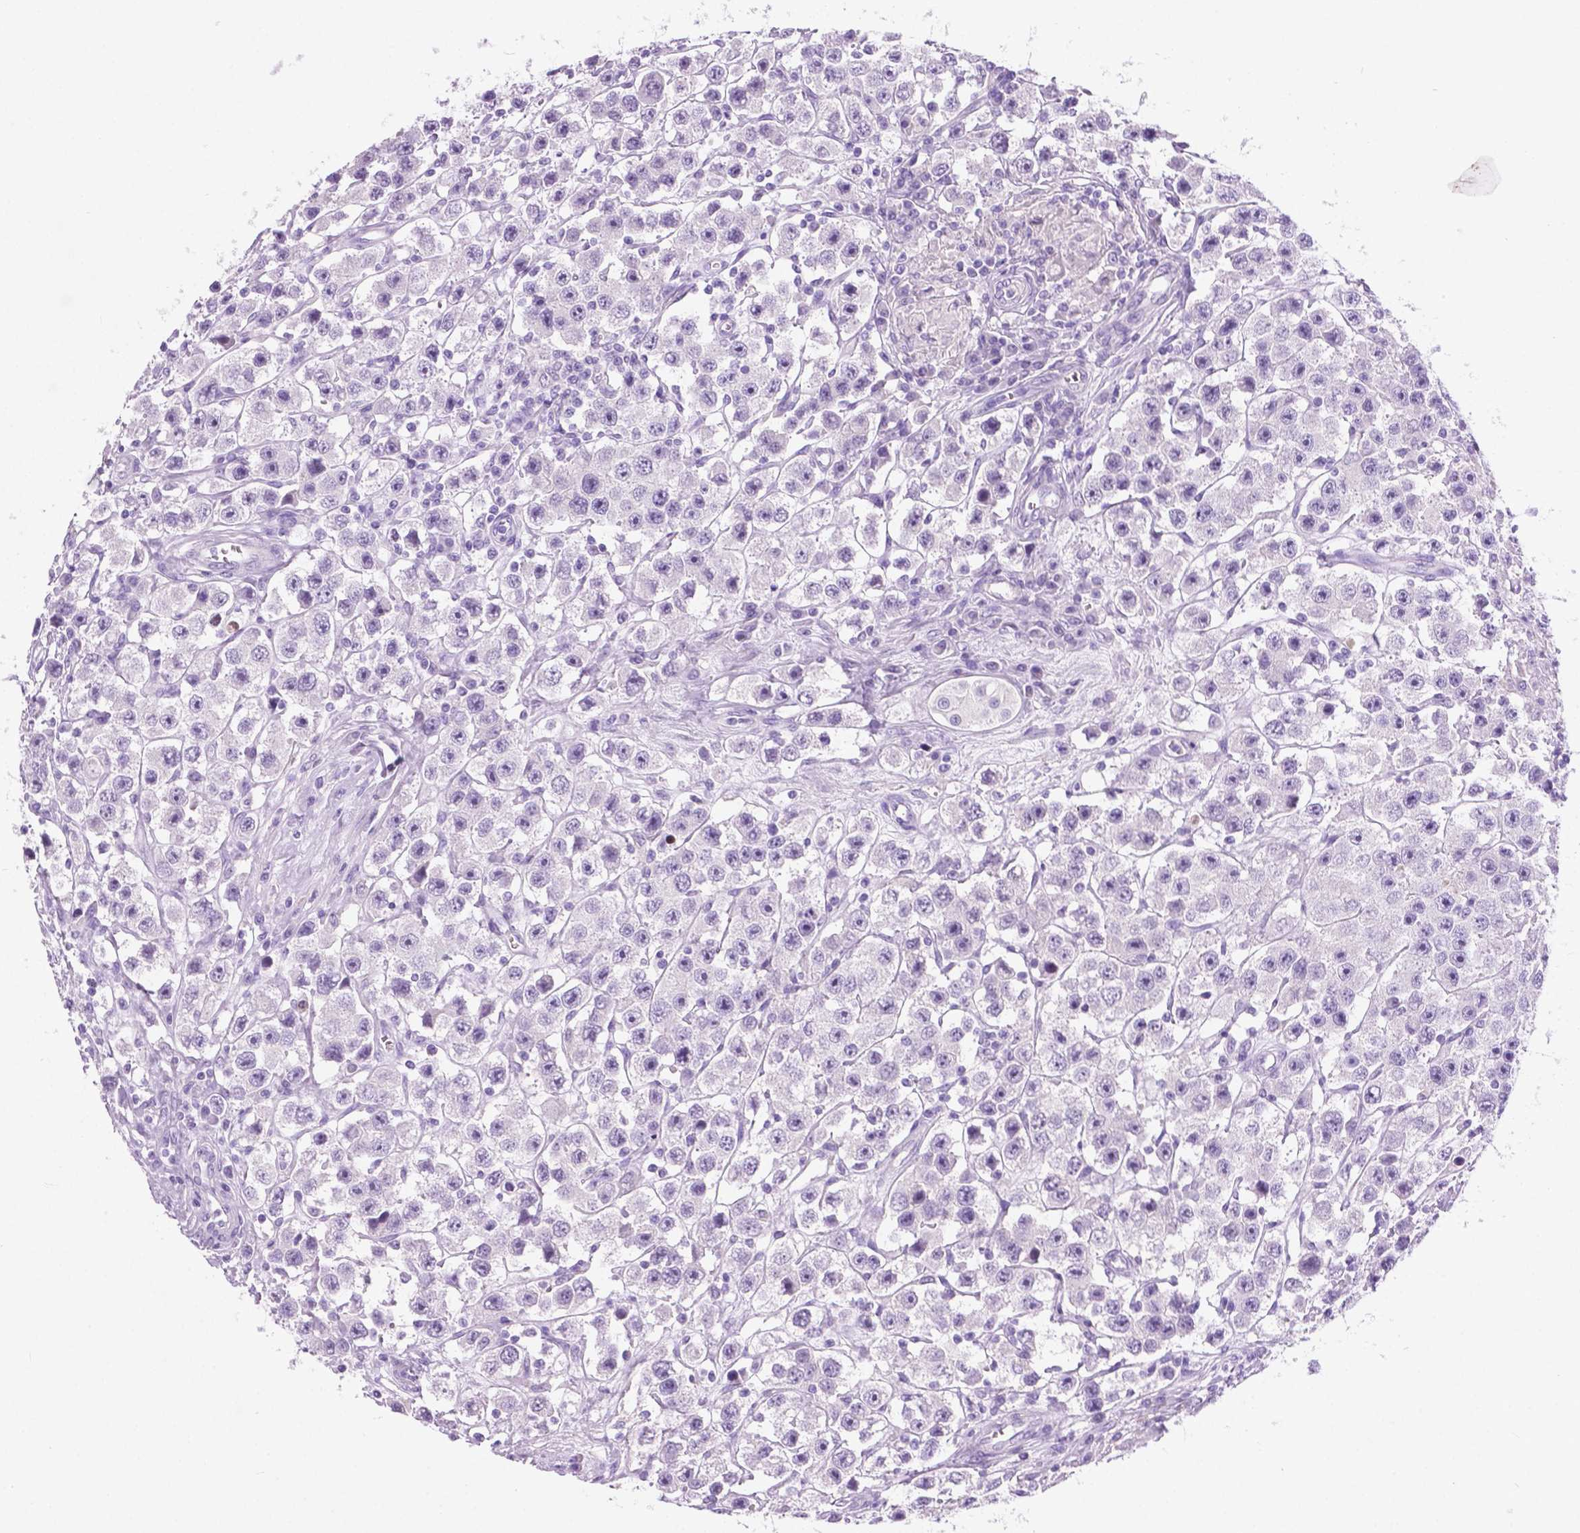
{"staining": {"intensity": "negative", "quantity": "none", "location": "none"}, "tissue": "testis cancer", "cell_type": "Tumor cells", "image_type": "cancer", "snomed": [{"axis": "morphology", "description": "Seminoma, NOS"}, {"axis": "topography", "description": "Testis"}], "caption": "This image is of testis cancer (seminoma) stained with immunohistochemistry to label a protein in brown with the nuclei are counter-stained blue. There is no expression in tumor cells.", "gene": "ARMS2", "patient": {"sex": "male", "age": 45}}